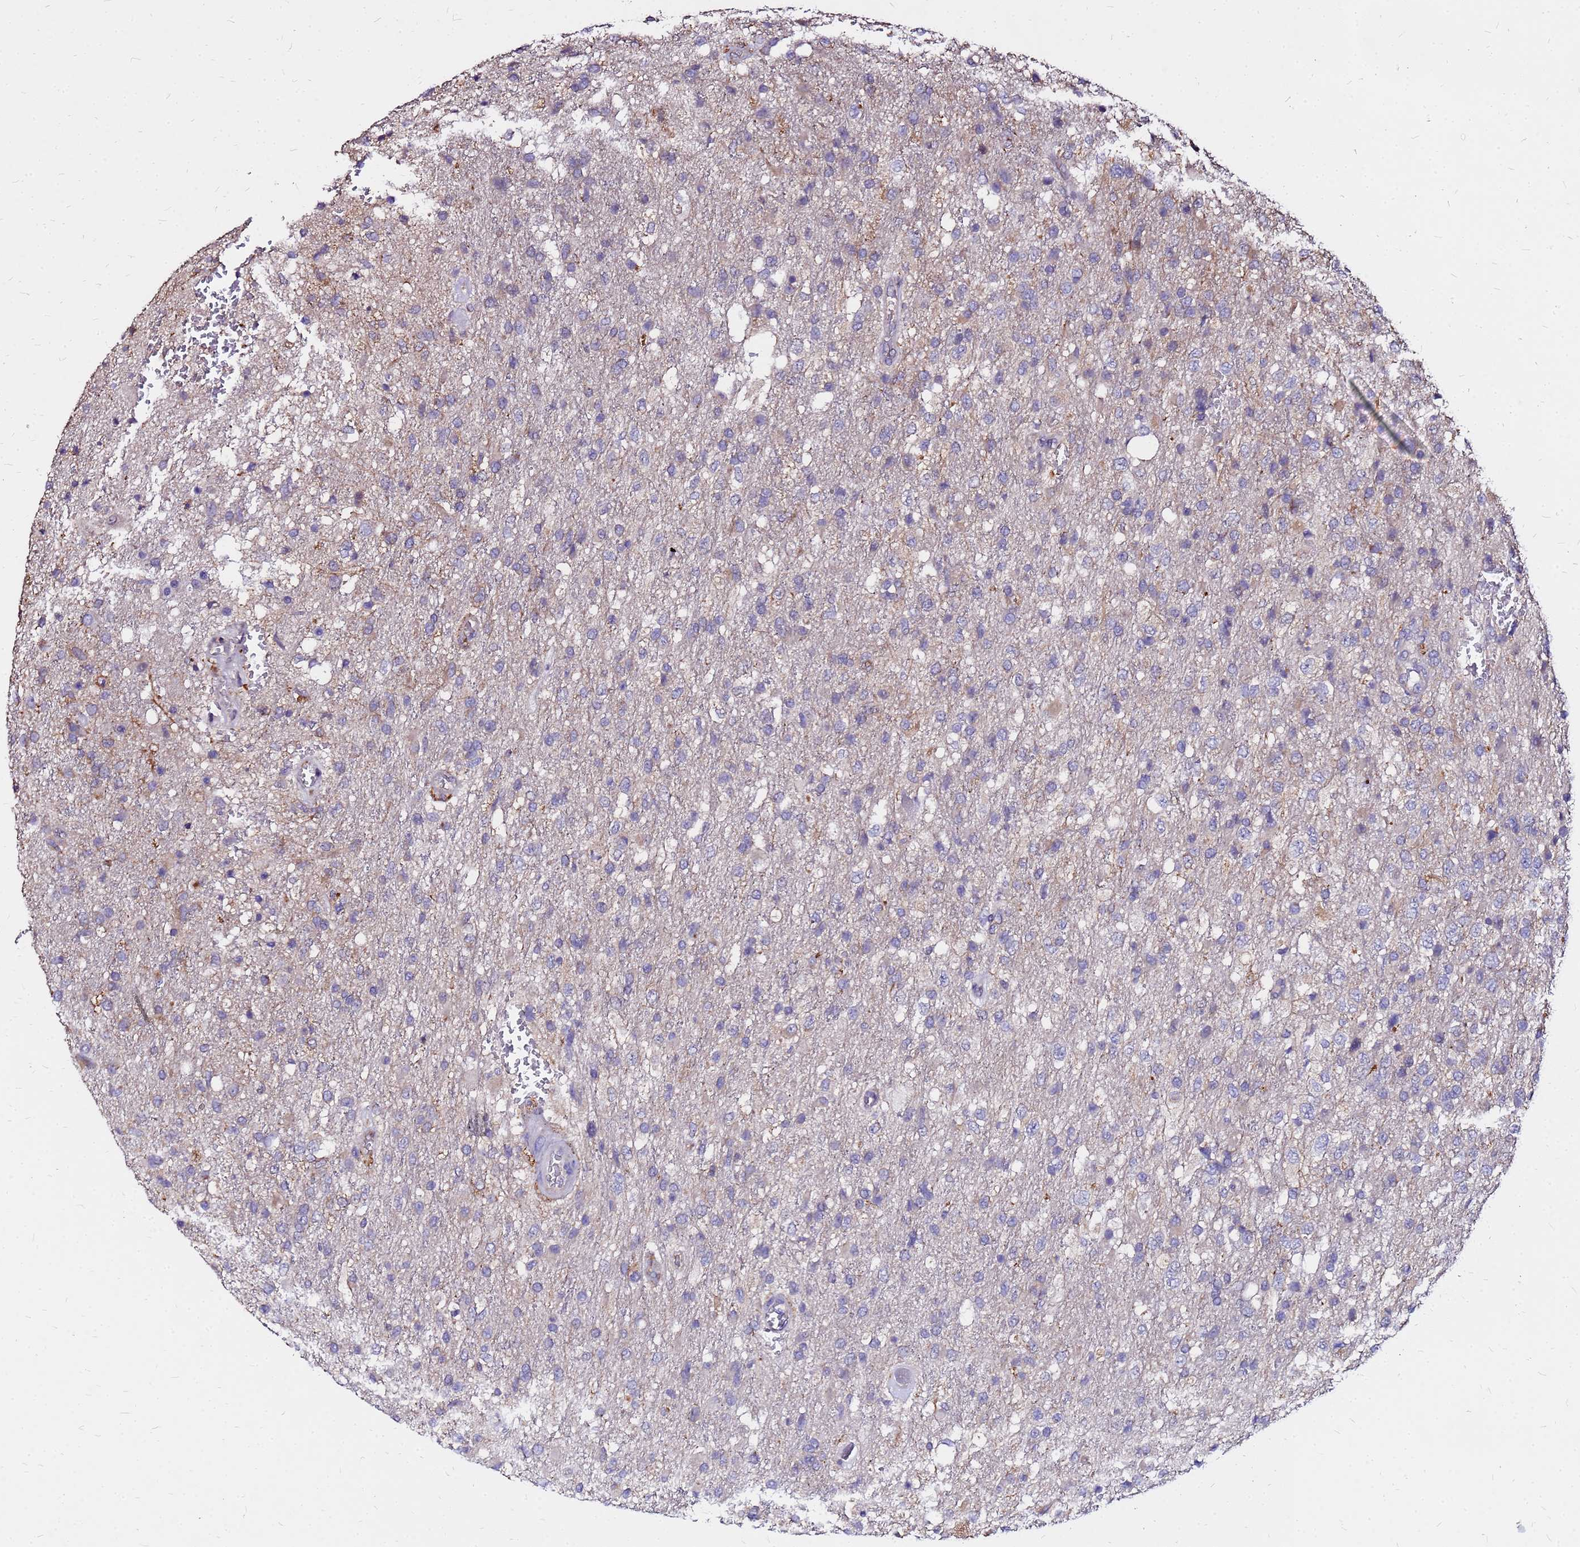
{"staining": {"intensity": "negative", "quantity": "none", "location": "none"}, "tissue": "glioma", "cell_type": "Tumor cells", "image_type": "cancer", "snomed": [{"axis": "morphology", "description": "Glioma, malignant, High grade"}, {"axis": "topography", "description": "Brain"}], "caption": "Immunohistochemistry (IHC) of human malignant high-grade glioma displays no positivity in tumor cells.", "gene": "ARHGEF5", "patient": {"sex": "female", "age": 74}}